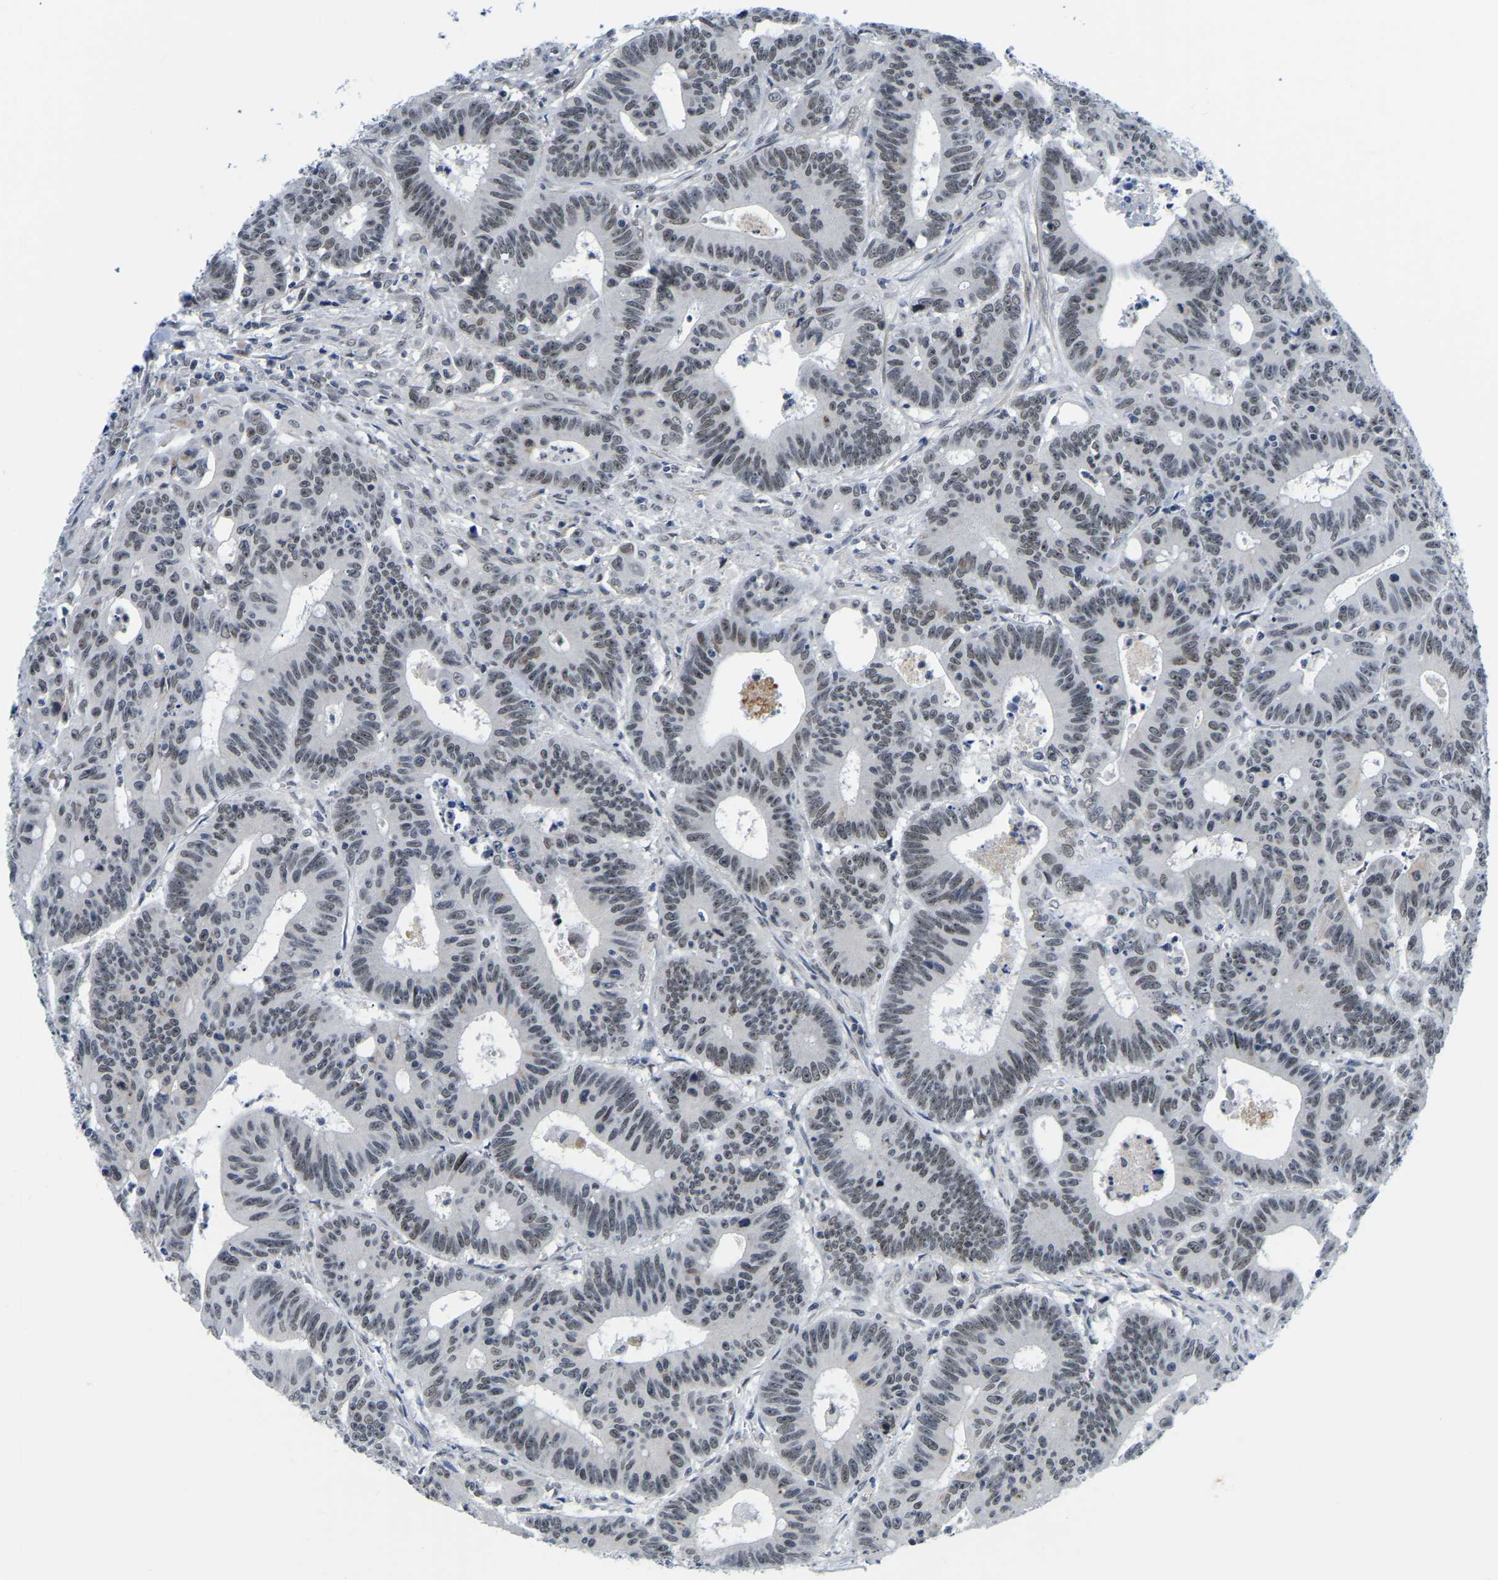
{"staining": {"intensity": "negative", "quantity": "none", "location": "none"}, "tissue": "colorectal cancer", "cell_type": "Tumor cells", "image_type": "cancer", "snomed": [{"axis": "morphology", "description": "Adenocarcinoma, NOS"}, {"axis": "topography", "description": "Colon"}], "caption": "A high-resolution image shows immunohistochemistry (IHC) staining of colorectal cancer, which displays no significant staining in tumor cells.", "gene": "POLDIP3", "patient": {"sex": "male", "age": 45}}